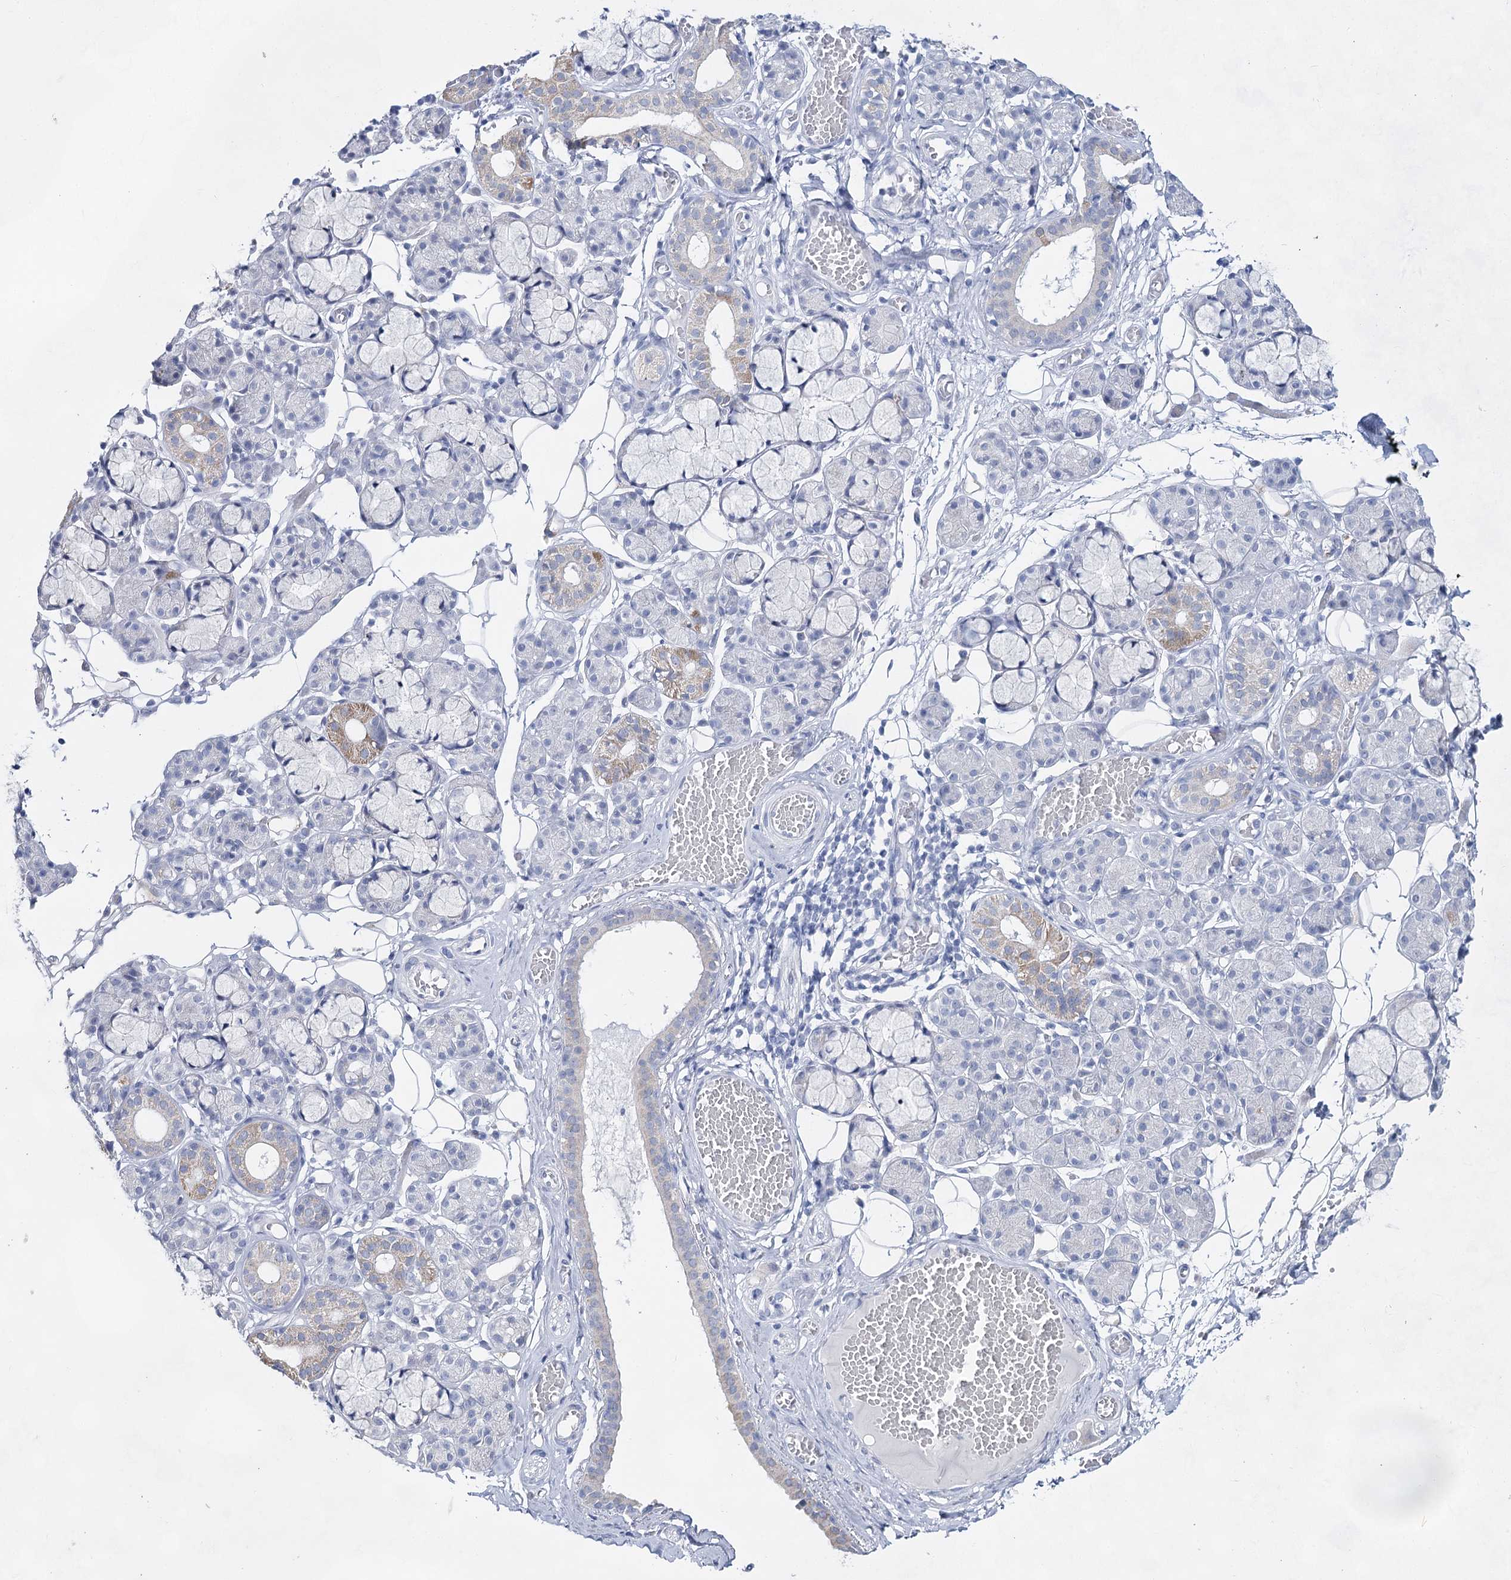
{"staining": {"intensity": "weak", "quantity": "<25%", "location": "cytoplasmic/membranous"}, "tissue": "salivary gland", "cell_type": "Glandular cells", "image_type": "normal", "snomed": [{"axis": "morphology", "description": "Normal tissue, NOS"}, {"axis": "topography", "description": "Salivary gland"}], "caption": "IHC micrograph of benign salivary gland: human salivary gland stained with DAB demonstrates no significant protein expression in glandular cells. (Immunohistochemistry (ihc), brightfield microscopy, high magnification).", "gene": "BPHL", "patient": {"sex": "male", "age": 63}}